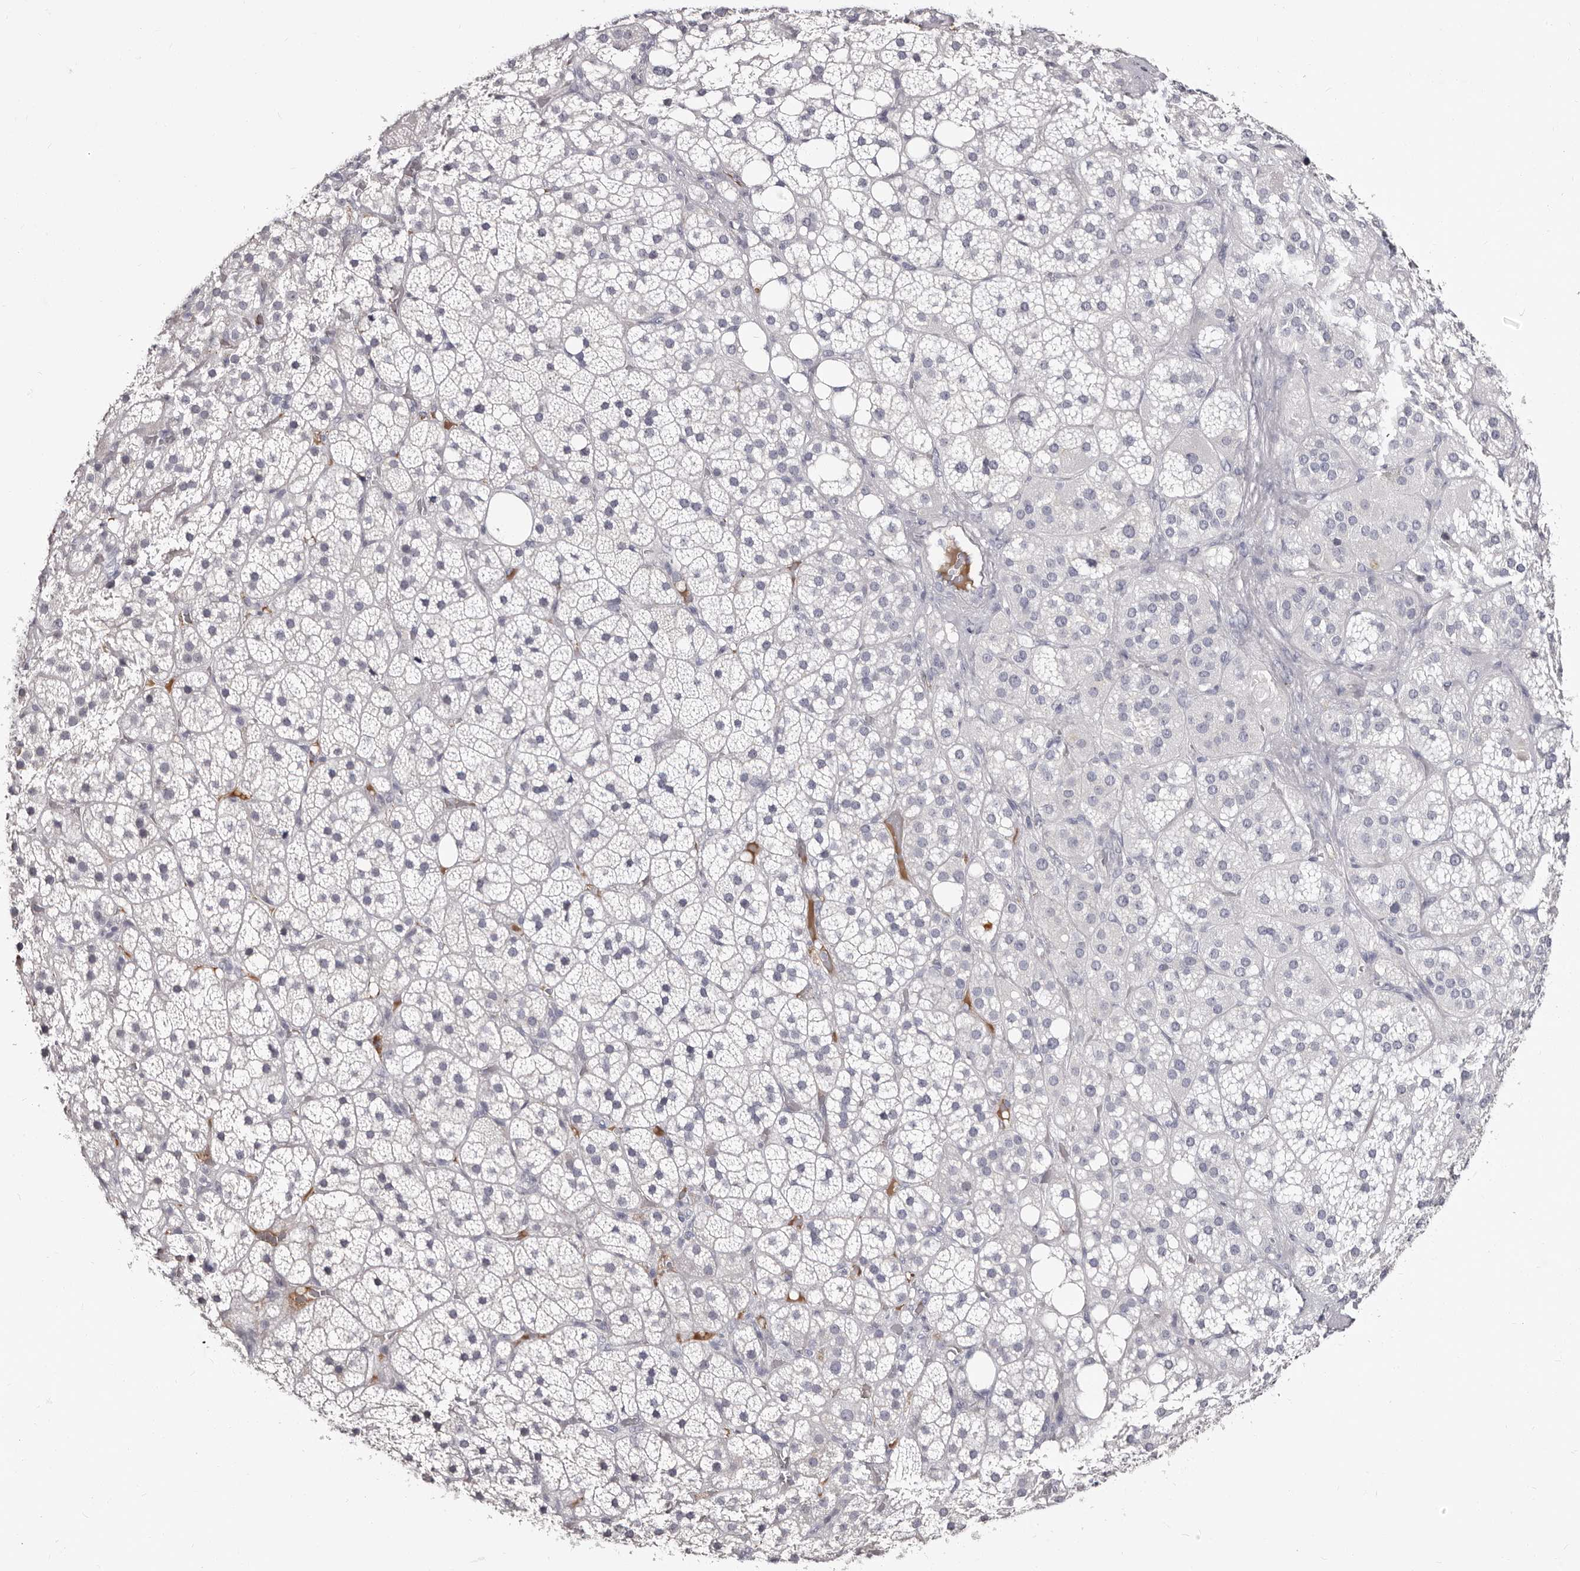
{"staining": {"intensity": "negative", "quantity": "none", "location": "none"}, "tissue": "adrenal gland", "cell_type": "Glandular cells", "image_type": "normal", "snomed": [{"axis": "morphology", "description": "Normal tissue, NOS"}, {"axis": "topography", "description": "Adrenal gland"}], "caption": "The immunohistochemistry micrograph has no significant staining in glandular cells of adrenal gland. (Stains: DAB immunohistochemistry (IHC) with hematoxylin counter stain, Microscopy: brightfield microscopy at high magnification).", "gene": "TBC1D22B", "patient": {"sex": "female", "age": 59}}